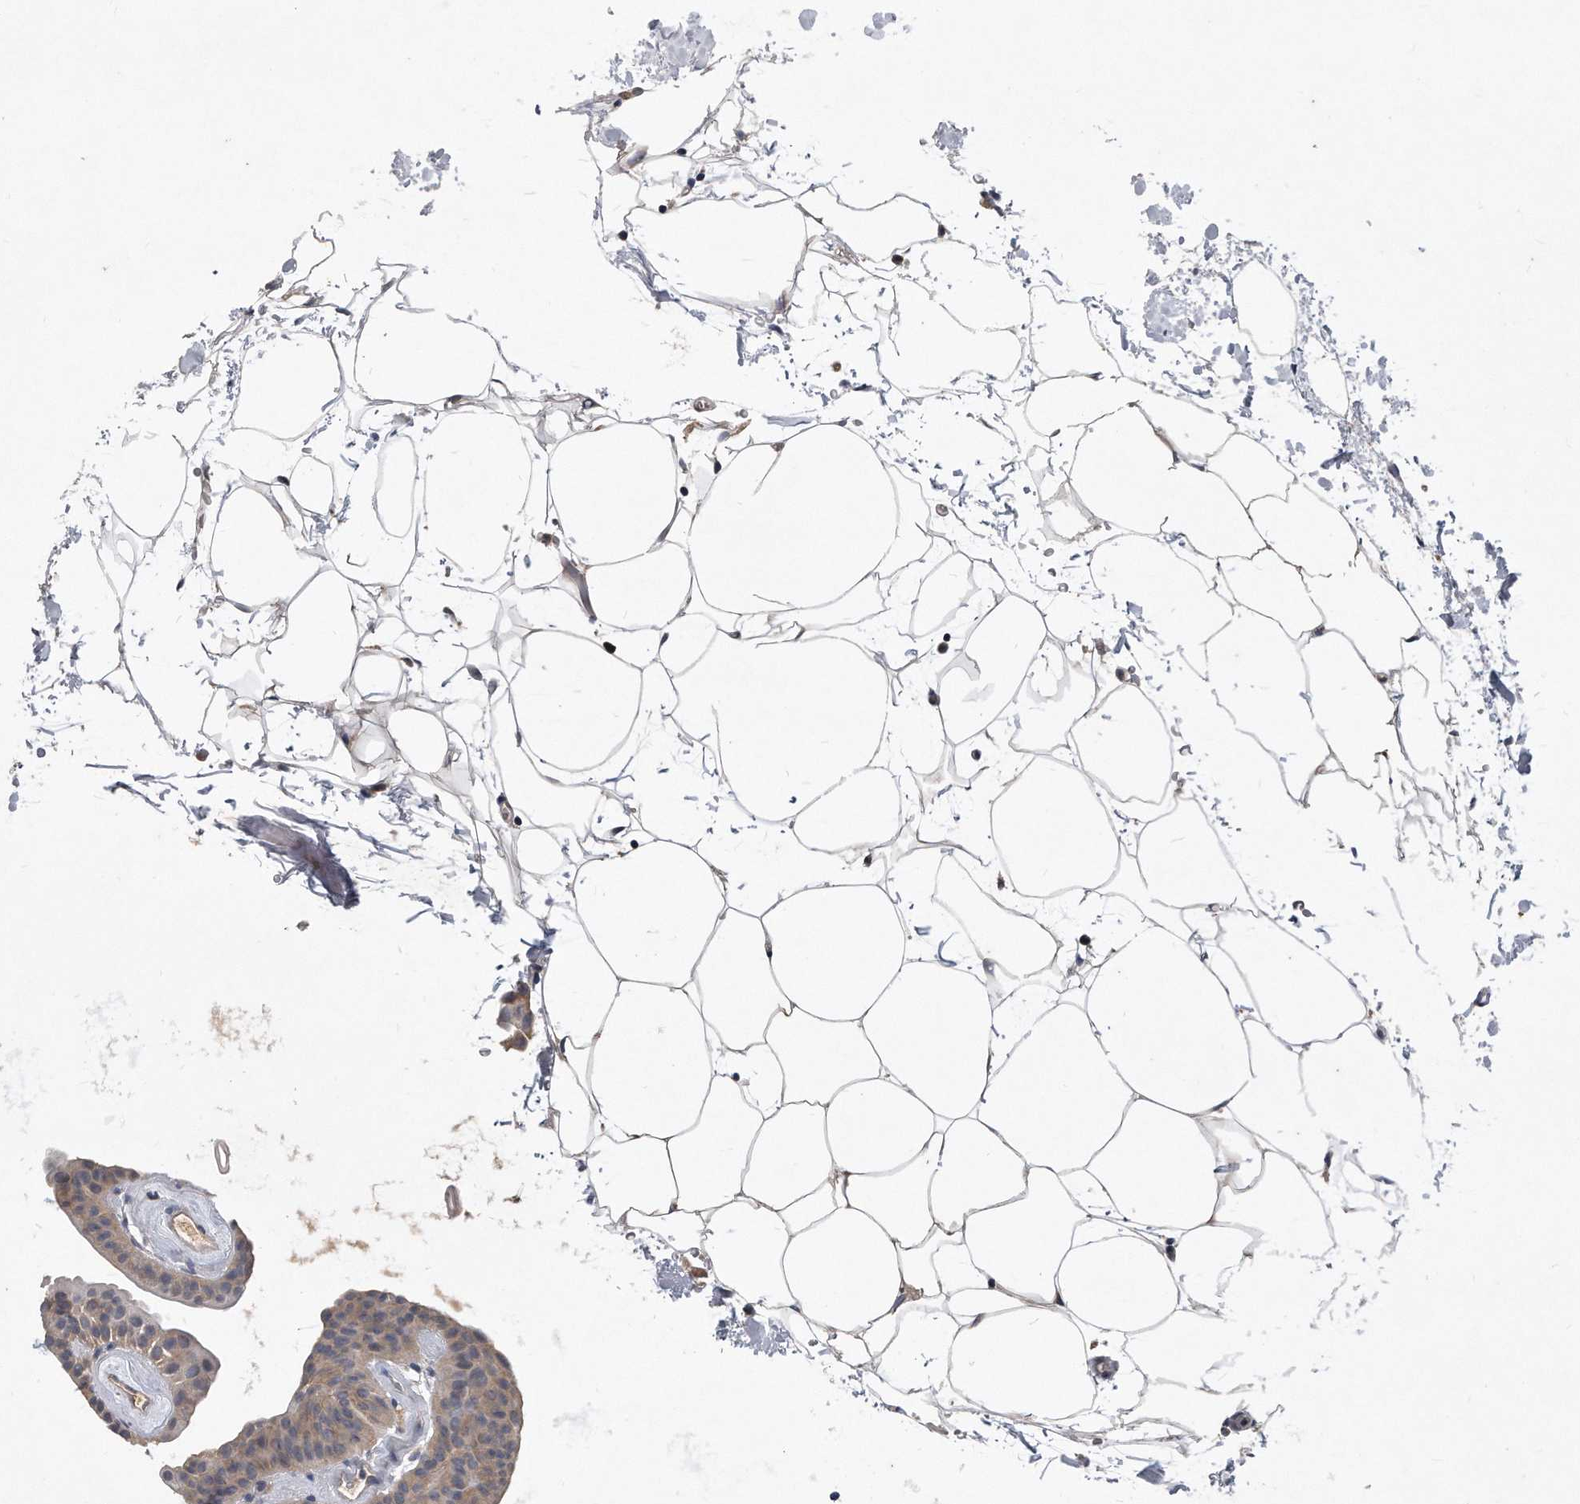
{"staining": {"intensity": "weak", "quantity": ">75%", "location": "cytoplasmic/membranous"}, "tissue": "urothelial cancer", "cell_type": "Tumor cells", "image_type": "cancer", "snomed": [{"axis": "morphology", "description": "Urothelial carcinoma, Low grade"}, {"axis": "topography", "description": "Urinary bladder"}], "caption": "This is a photomicrograph of IHC staining of urothelial carcinoma (low-grade), which shows weak expression in the cytoplasmic/membranous of tumor cells.", "gene": "HOMER3", "patient": {"sex": "female", "age": 60}}